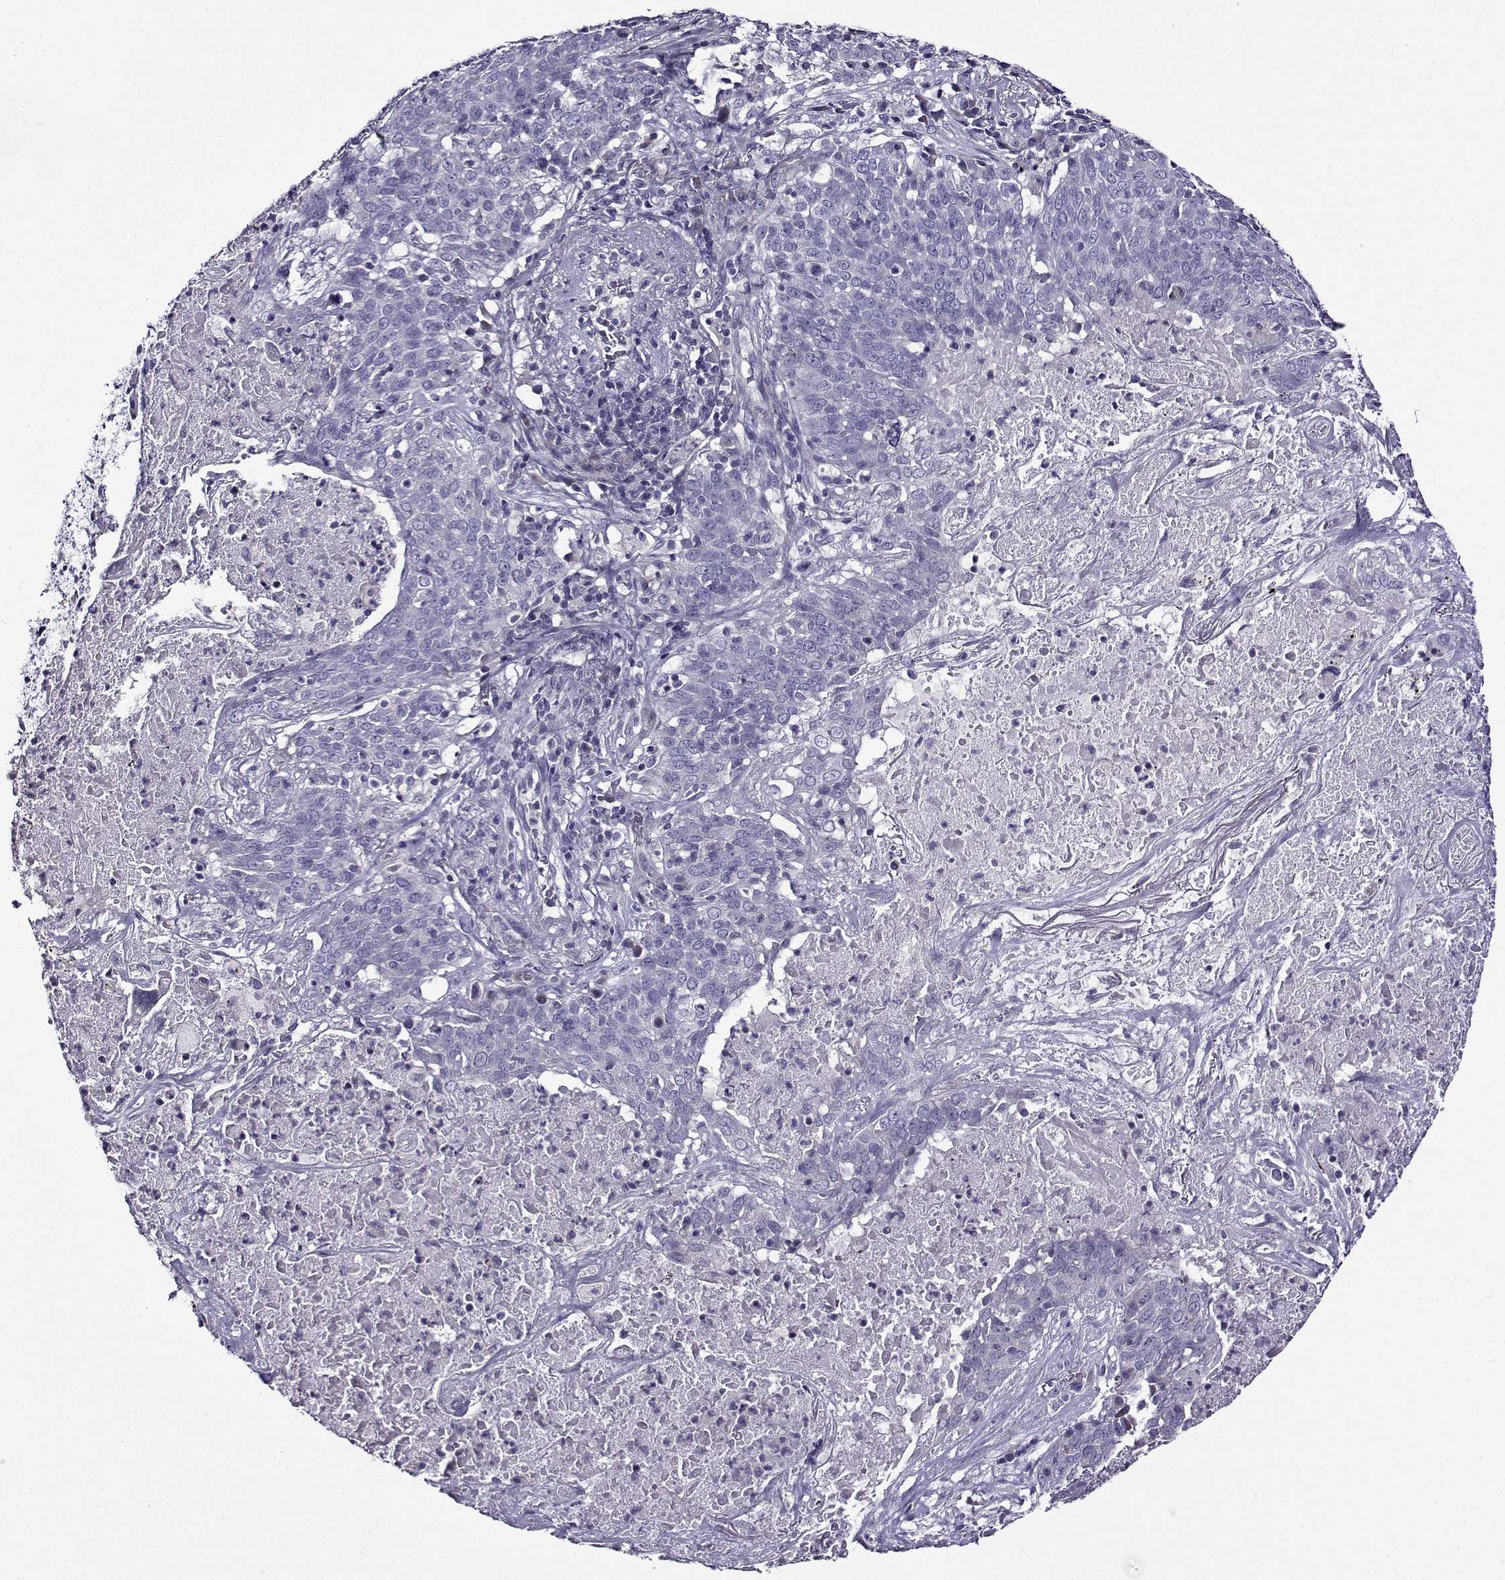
{"staining": {"intensity": "negative", "quantity": "none", "location": "none"}, "tissue": "lung cancer", "cell_type": "Tumor cells", "image_type": "cancer", "snomed": [{"axis": "morphology", "description": "Squamous cell carcinoma, NOS"}, {"axis": "topography", "description": "Lung"}], "caption": "This is a micrograph of IHC staining of squamous cell carcinoma (lung), which shows no staining in tumor cells. The staining was performed using DAB (3,3'-diaminobenzidine) to visualize the protein expression in brown, while the nuclei were stained in blue with hematoxylin (Magnification: 20x).", "gene": "TMEM266", "patient": {"sex": "male", "age": 82}}